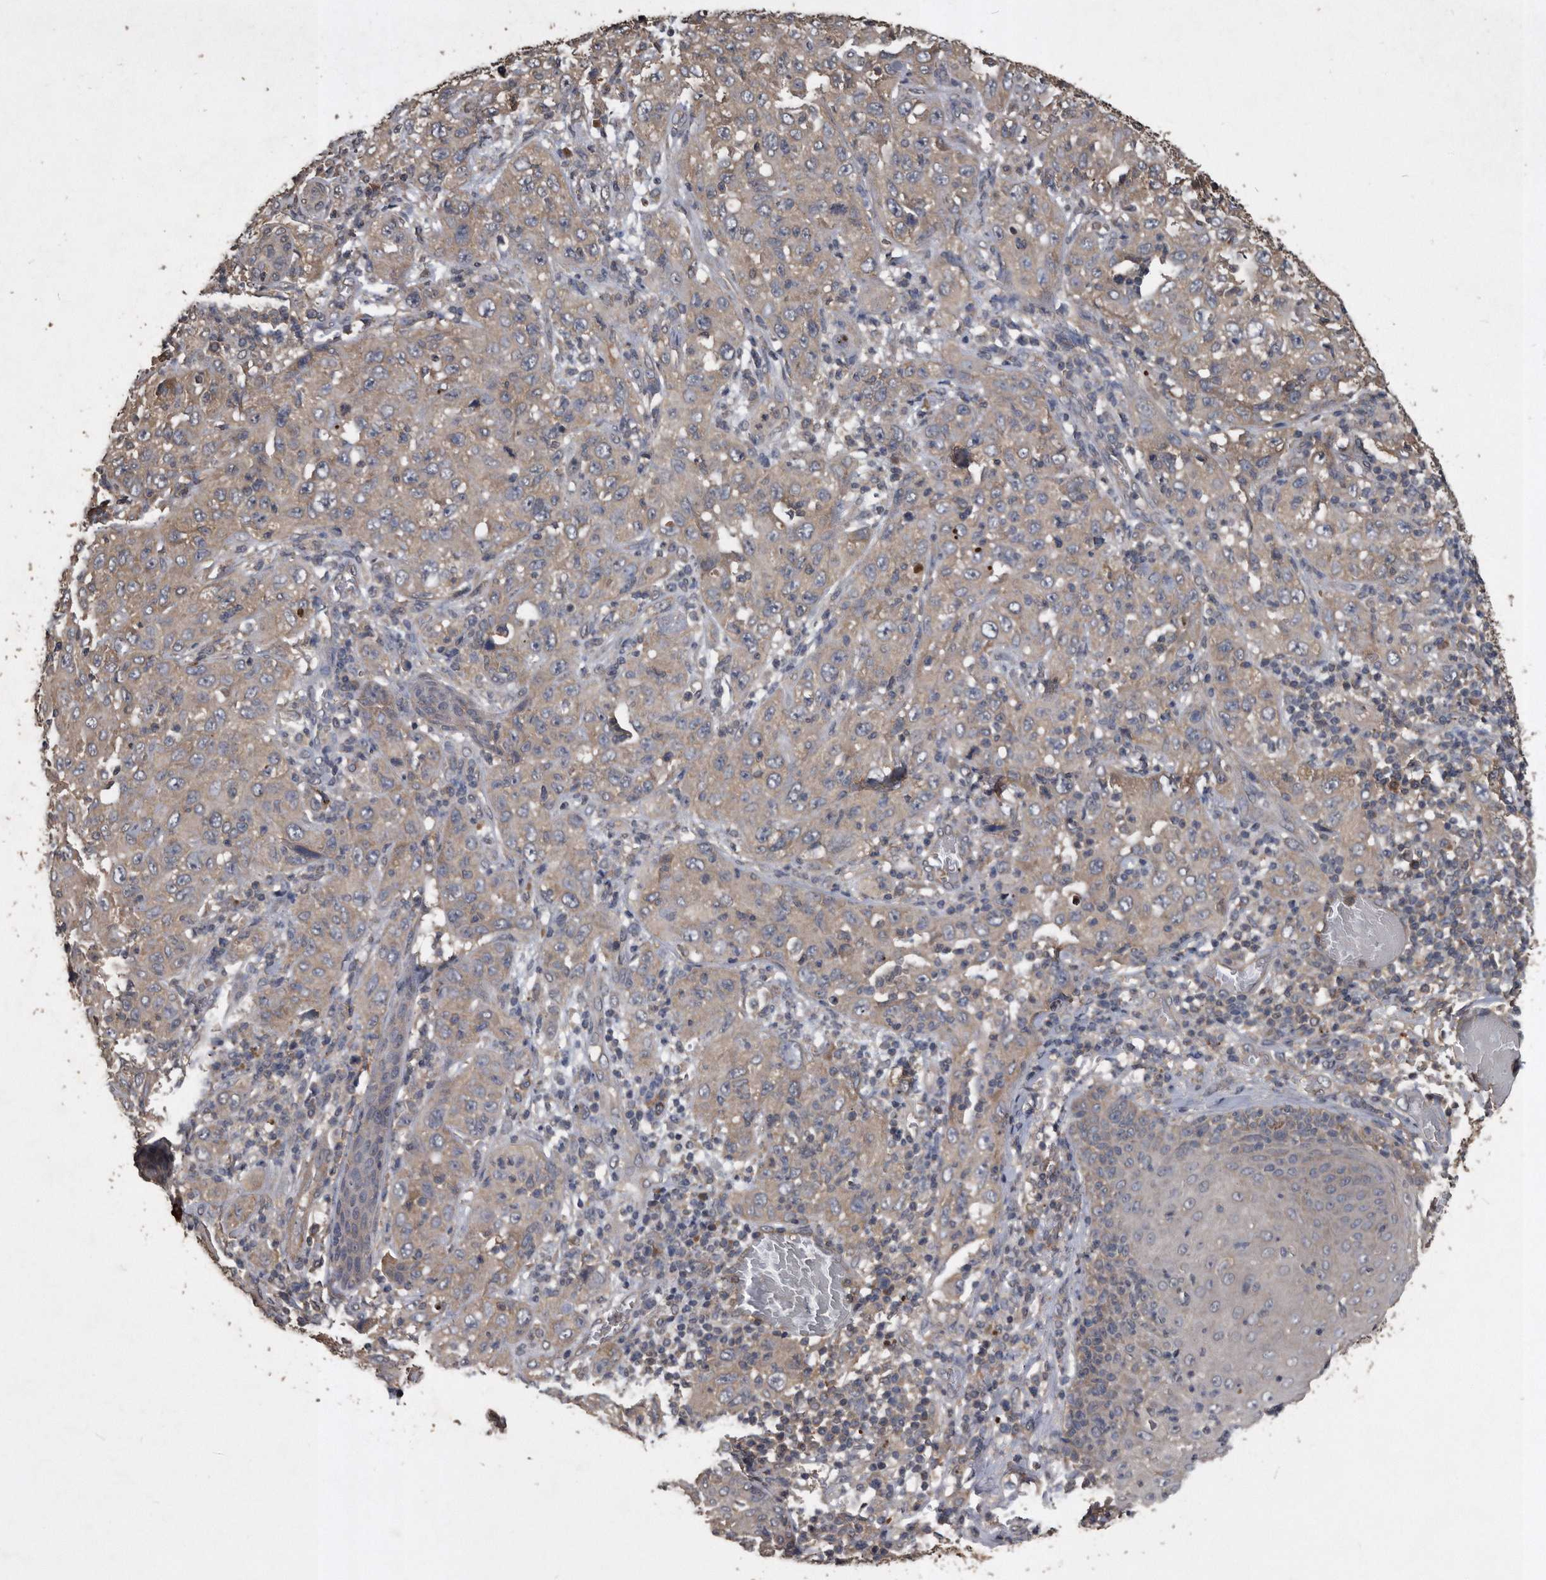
{"staining": {"intensity": "weak", "quantity": ">75%", "location": "cytoplasmic/membranous"}, "tissue": "skin cancer", "cell_type": "Tumor cells", "image_type": "cancer", "snomed": [{"axis": "morphology", "description": "Squamous cell carcinoma, NOS"}, {"axis": "topography", "description": "Skin"}], "caption": "A low amount of weak cytoplasmic/membranous expression is seen in approximately >75% of tumor cells in squamous cell carcinoma (skin) tissue. The staining is performed using DAB (3,3'-diaminobenzidine) brown chromogen to label protein expression. The nuclei are counter-stained blue using hematoxylin.", "gene": "NRBP1", "patient": {"sex": "female", "age": 88}}